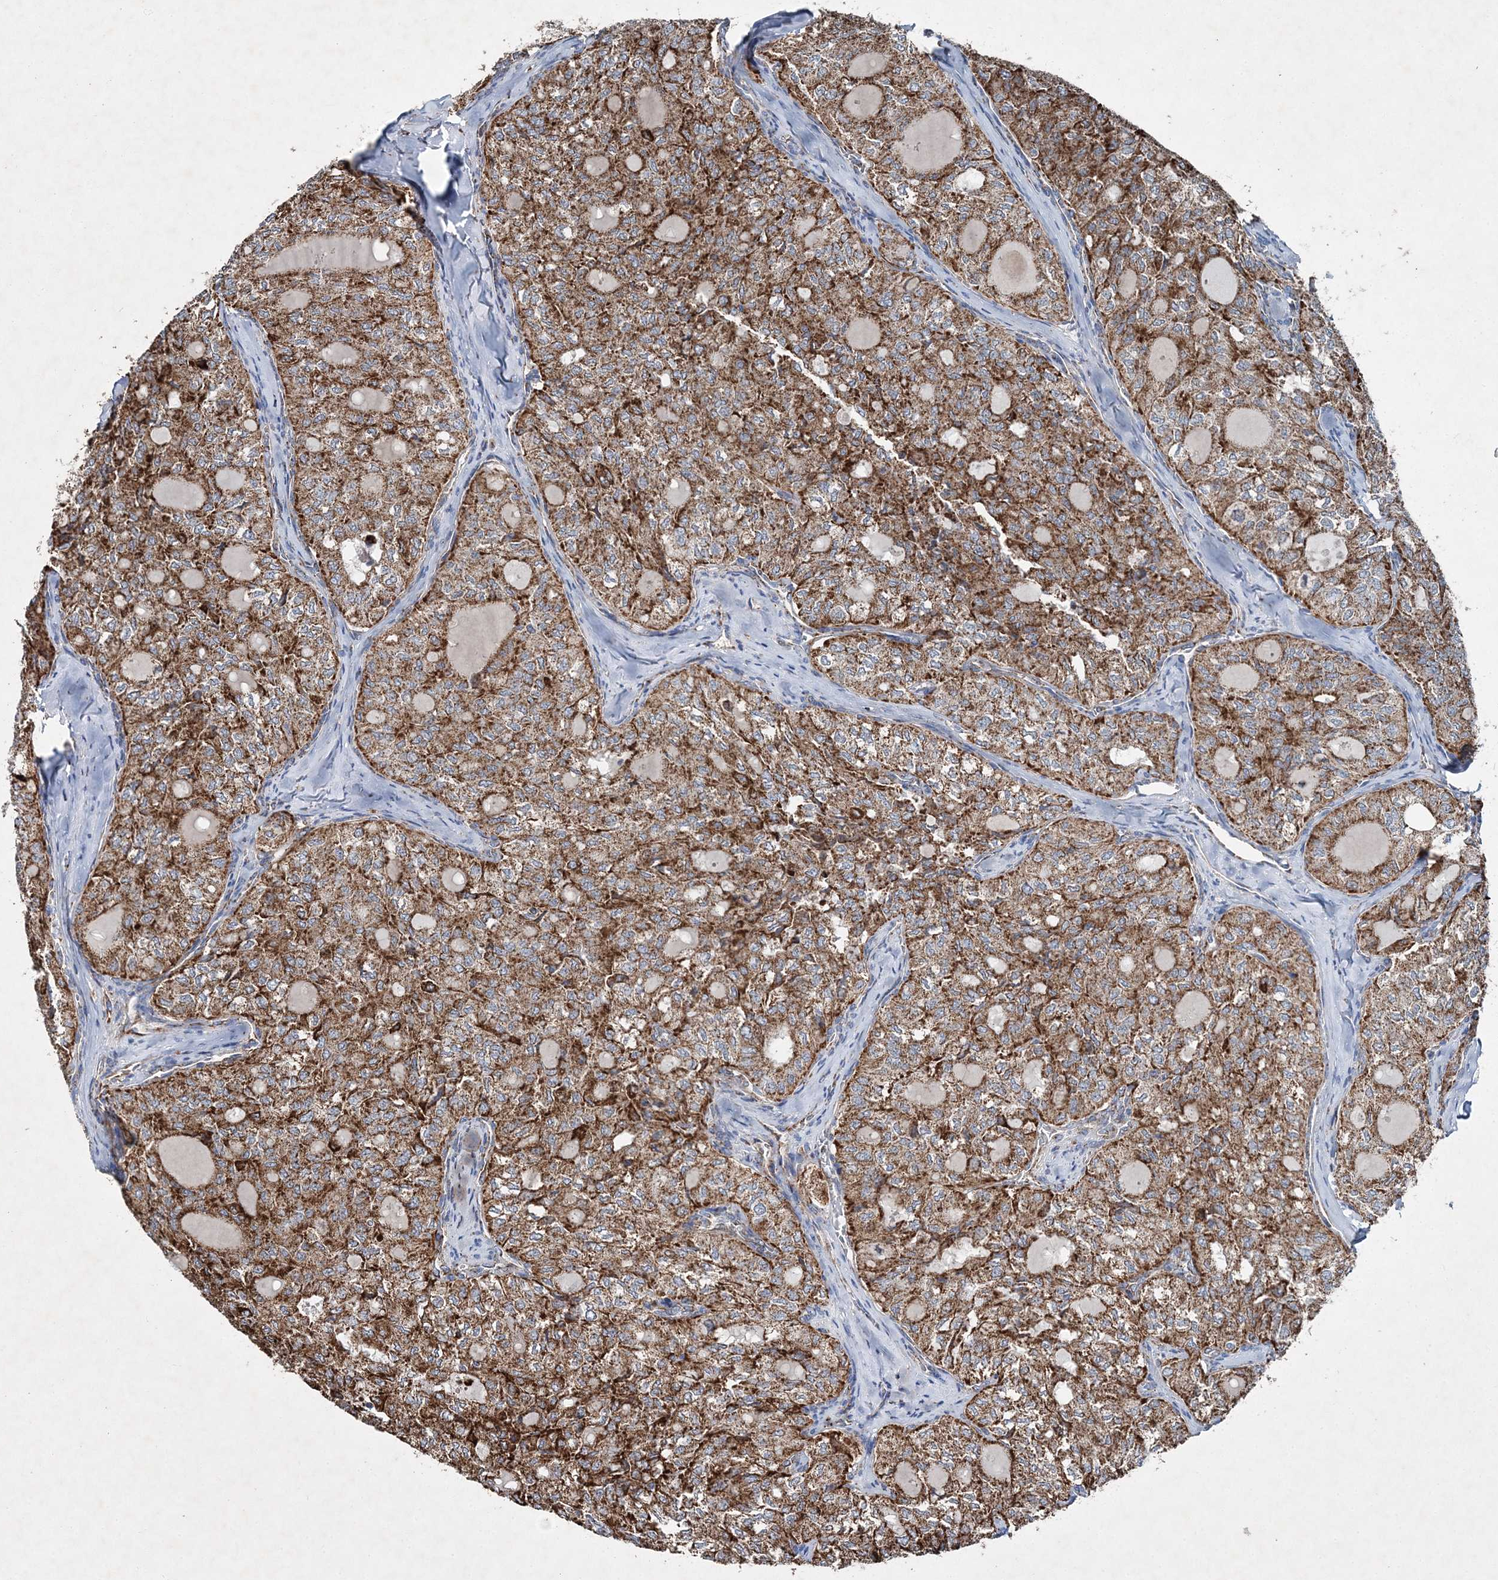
{"staining": {"intensity": "strong", "quantity": ">75%", "location": "cytoplasmic/membranous"}, "tissue": "thyroid cancer", "cell_type": "Tumor cells", "image_type": "cancer", "snomed": [{"axis": "morphology", "description": "Follicular adenoma carcinoma, NOS"}, {"axis": "topography", "description": "Thyroid gland"}], "caption": "This is a photomicrograph of immunohistochemistry staining of thyroid cancer (follicular adenoma carcinoma), which shows strong positivity in the cytoplasmic/membranous of tumor cells.", "gene": "SPAG16", "patient": {"sex": "male", "age": 75}}